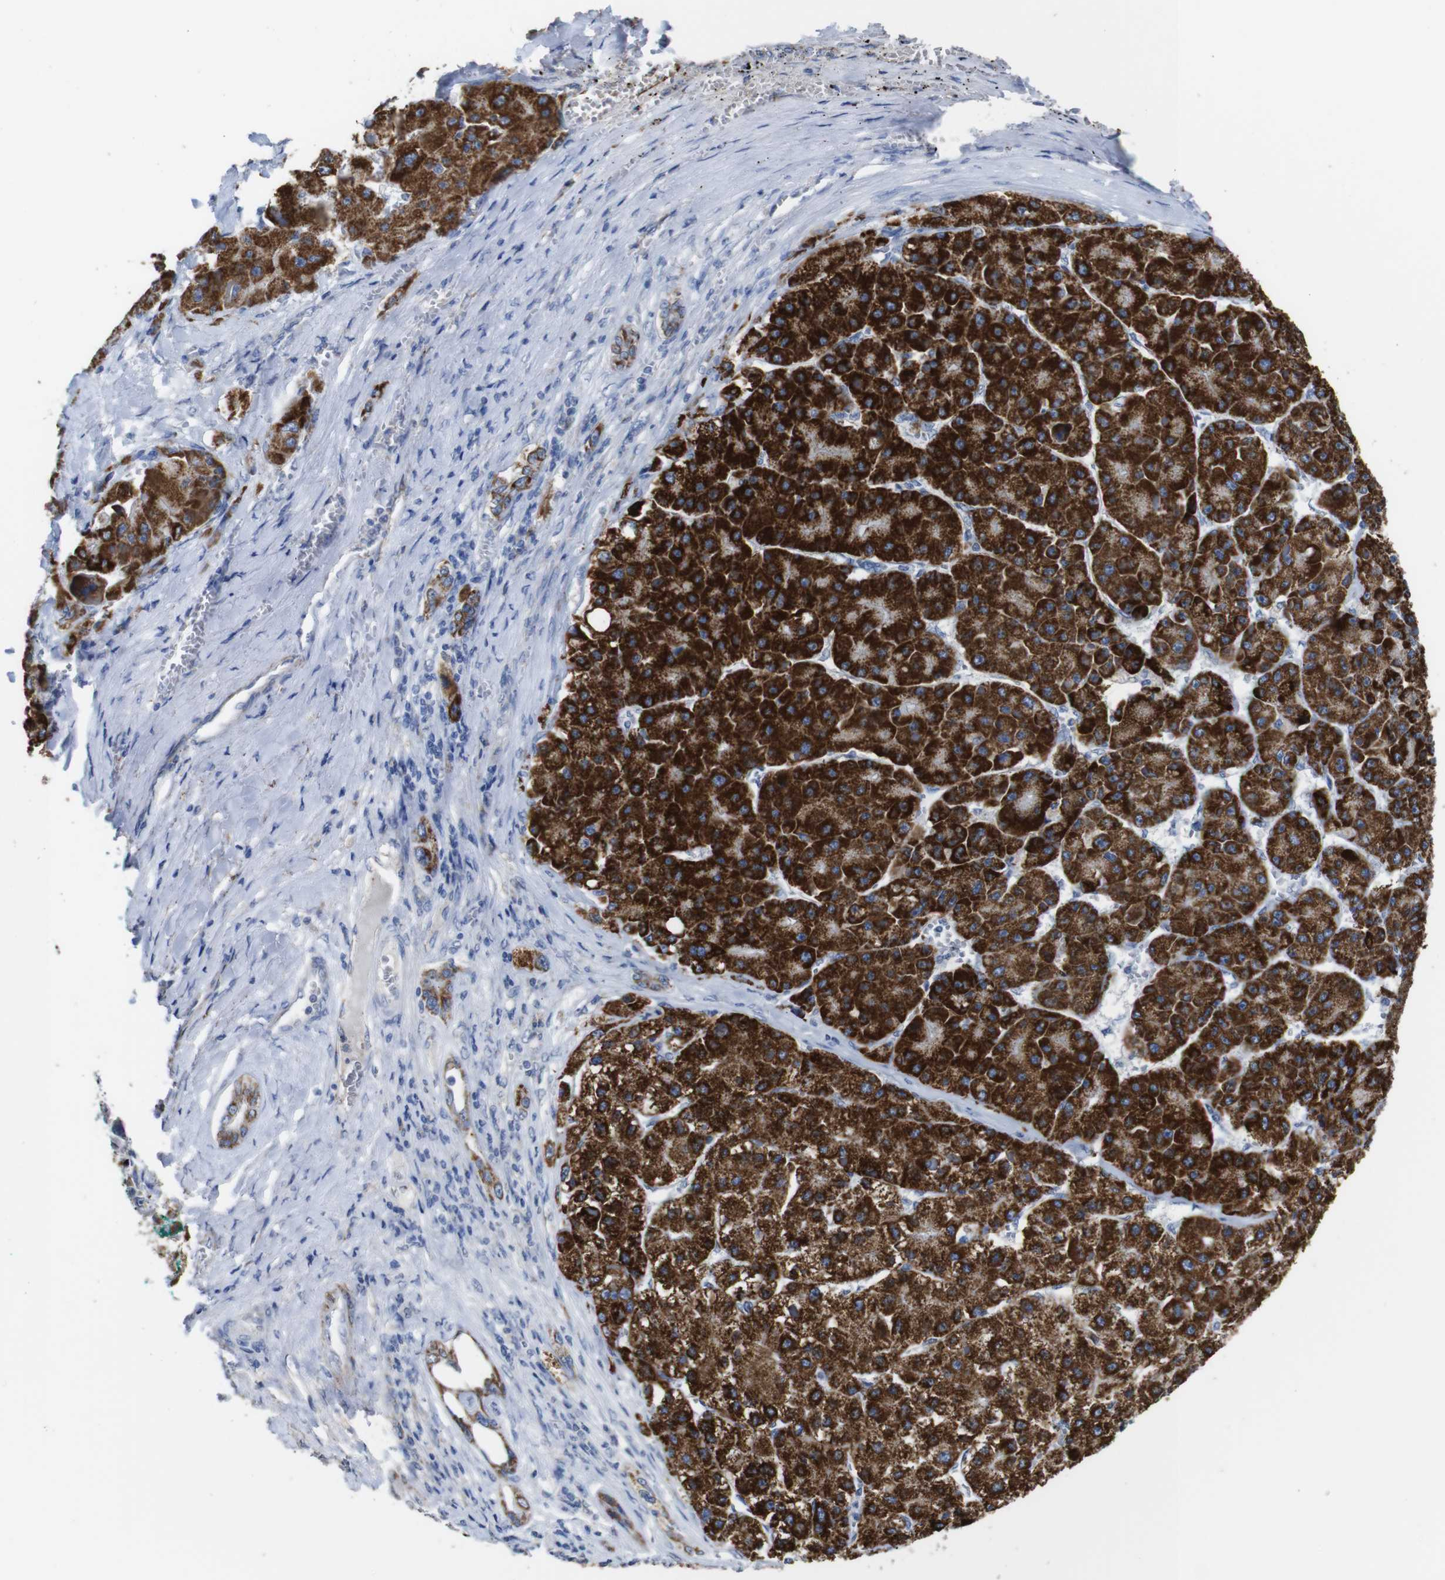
{"staining": {"intensity": "strong", "quantity": ">75%", "location": "cytoplasmic/membranous"}, "tissue": "liver cancer", "cell_type": "Tumor cells", "image_type": "cancer", "snomed": [{"axis": "morphology", "description": "Carcinoma, Hepatocellular, NOS"}, {"axis": "topography", "description": "Liver"}], "caption": "About >75% of tumor cells in liver cancer (hepatocellular carcinoma) display strong cytoplasmic/membranous protein expression as visualized by brown immunohistochemical staining.", "gene": "MAOA", "patient": {"sex": "female", "age": 73}}